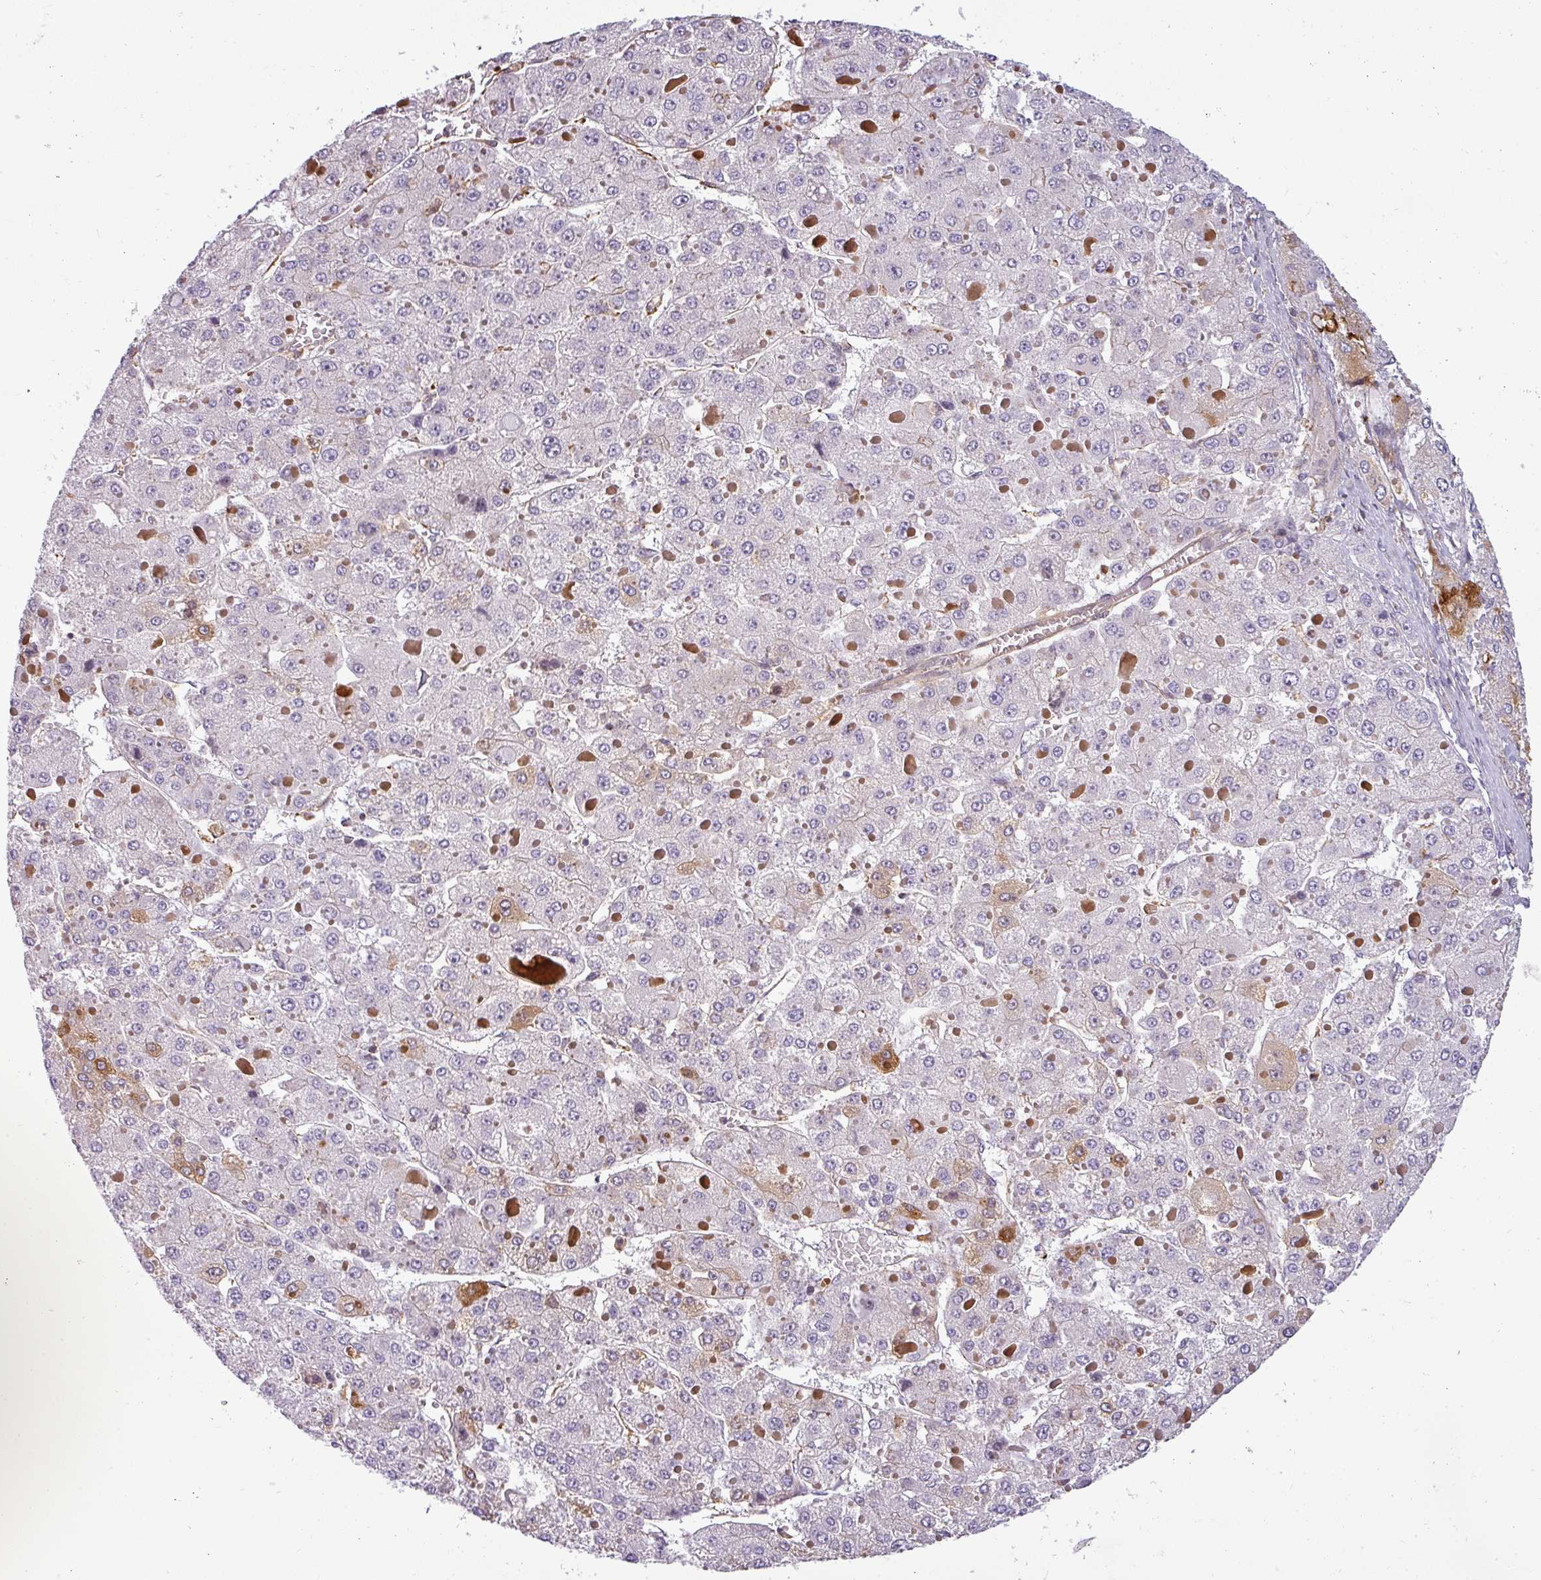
{"staining": {"intensity": "strong", "quantity": "<25%", "location": "cytoplasmic/membranous"}, "tissue": "liver cancer", "cell_type": "Tumor cells", "image_type": "cancer", "snomed": [{"axis": "morphology", "description": "Carcinoma, Hepatocellular, NOS"}, {"axis": "topography", "description": "Liver"}], "caption": "Protein staining of liver hepatocellular carcinoma tissue reveals strong cytoplasmic/membranous expression in approximately <25% of tumor cells. (brown staining indicates protein expression, while blue staining denotes nuclei).", "gene": "ZNF835", "patient": {"sex": "female", "age": 73}}